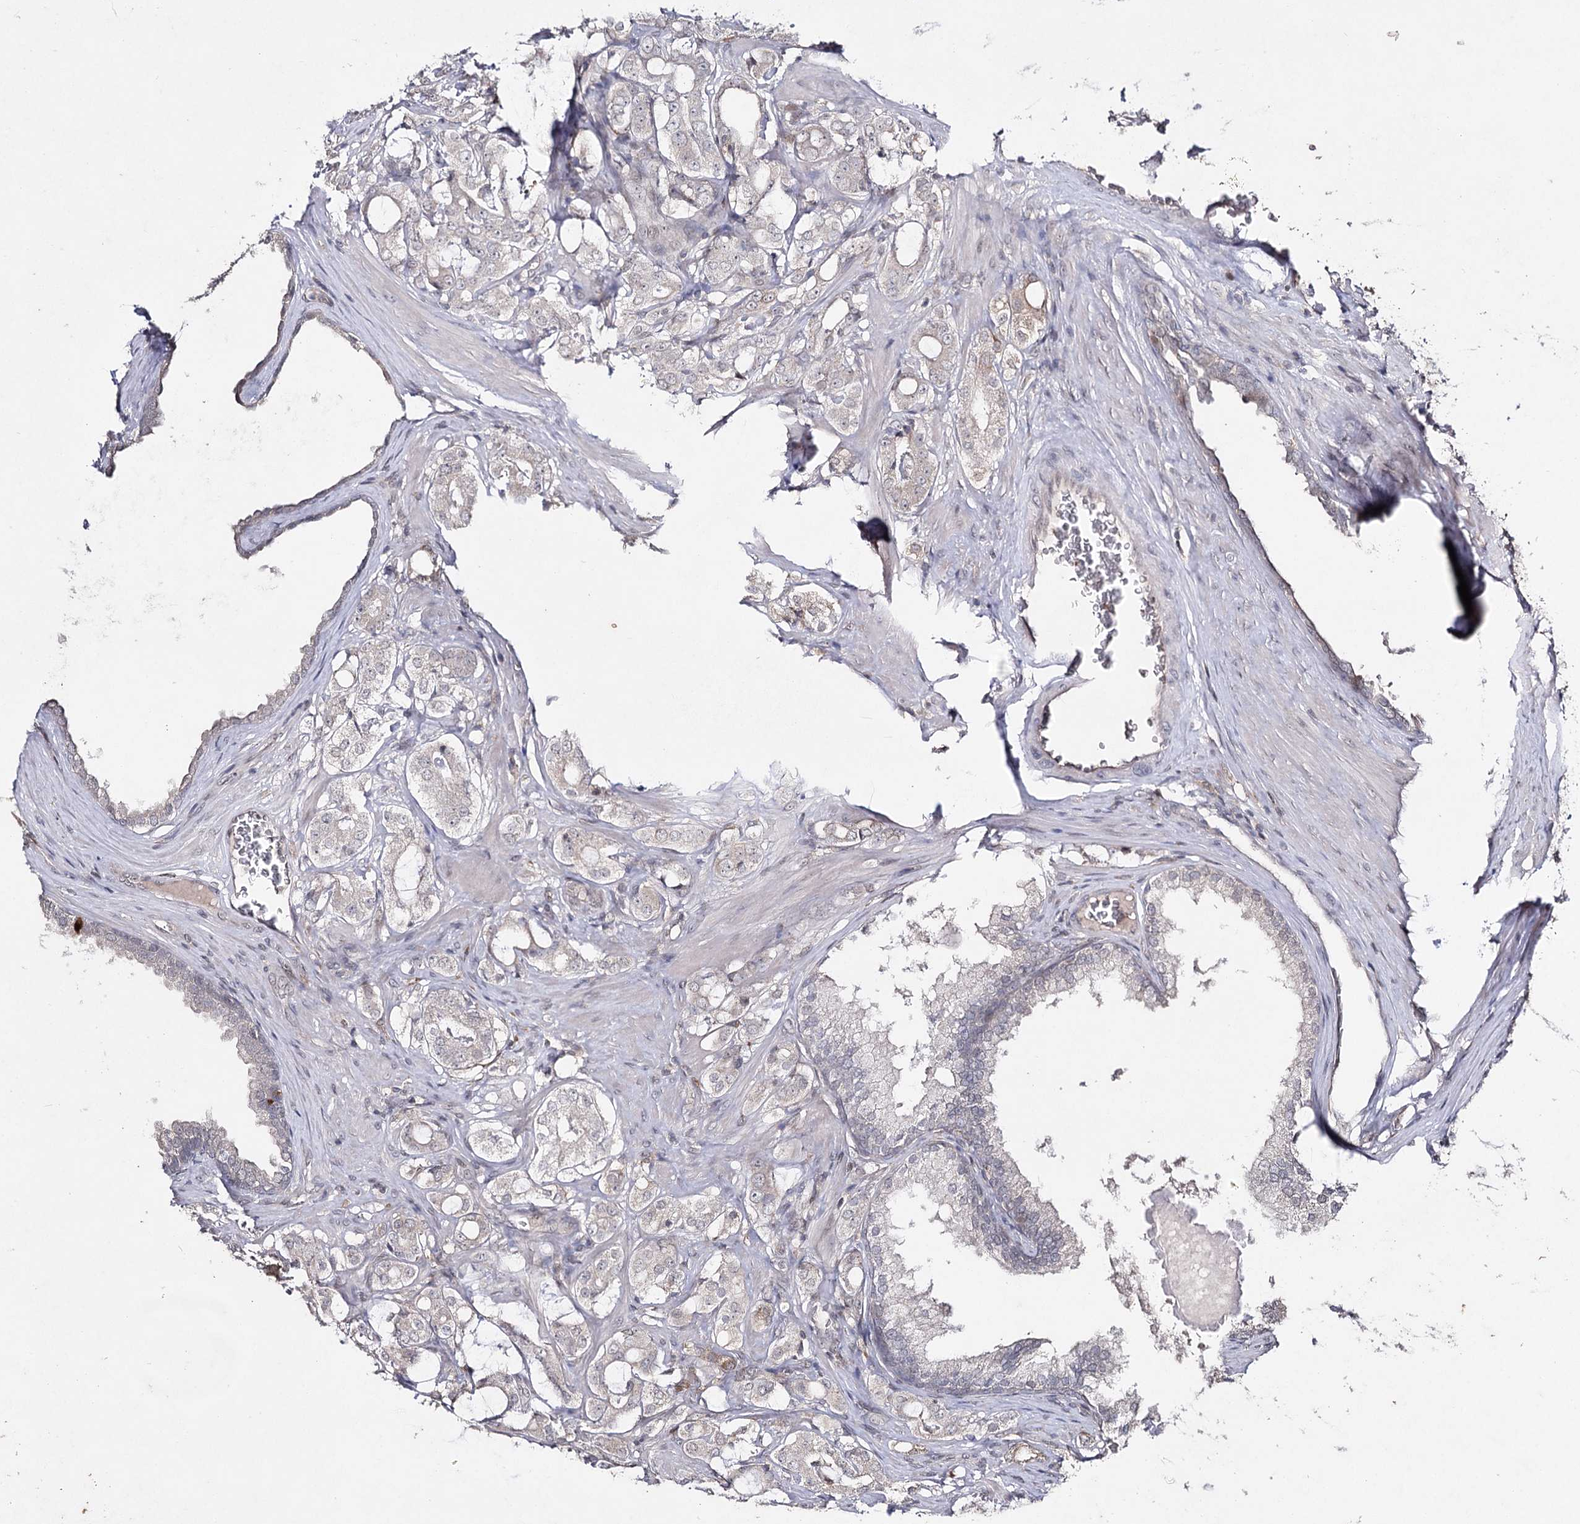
{"staining": {"intensity": "negative", "quantity": "none", "location": "none"}, "tissue": "prostate cancer", "cell_type": "Tumor cells", "image_type": "cancer", "snomed": [{"axis": "morphology", "description": "Adenocarcinoma, High grade"}, {"axis": "topography", "description": "Prostate"}], "caption": "The histopathology image shows no significant positivity in tumor cells of prostate high-grade adenocarcinoma.", "gene": "HSD11B2", "patient": {"sex": "male", "age": 63}}